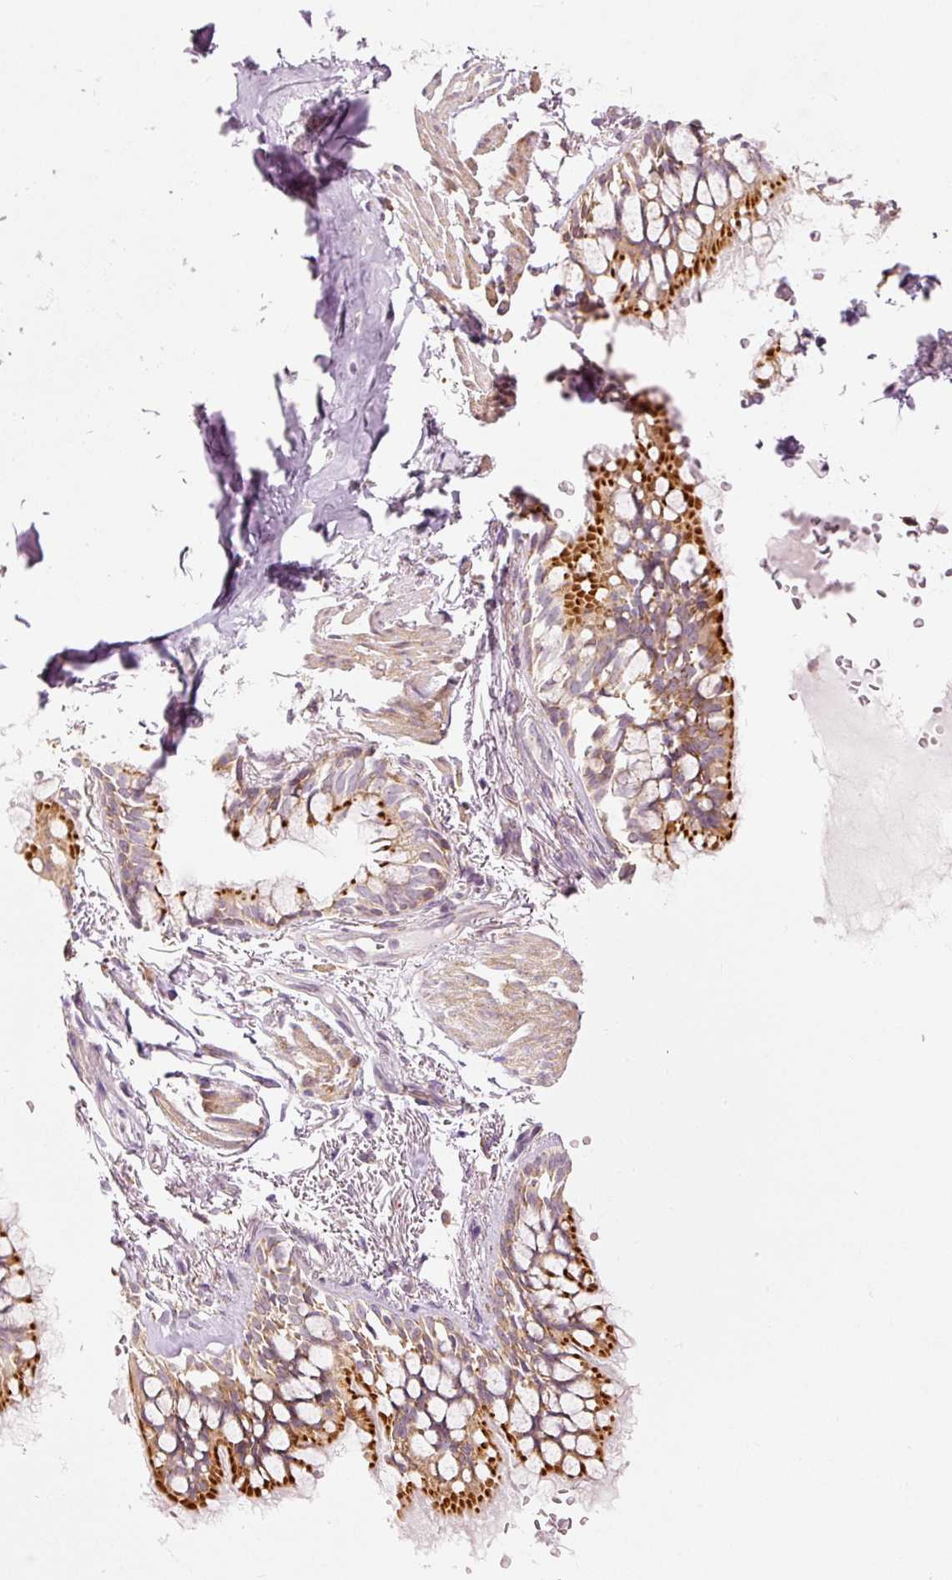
{"staining": {"intensity": "negative", "quantity": "none", "location": "none"}, "tissue": "adipose tissue", "cell_type": "Adipocytes", "image_type": "normal", "snomed": [{"axis": "morphology", "description": "Normal tissue, NOS"}, {"axis": "topography", "description": "Bronchus"}], "caption": "Immunohistochemical staining of unremarkable human adipose tissue displays no significant positivity in adipocytes.", "gene": "SNAPC5", "patient": {"sex": "male", "age": 70}}